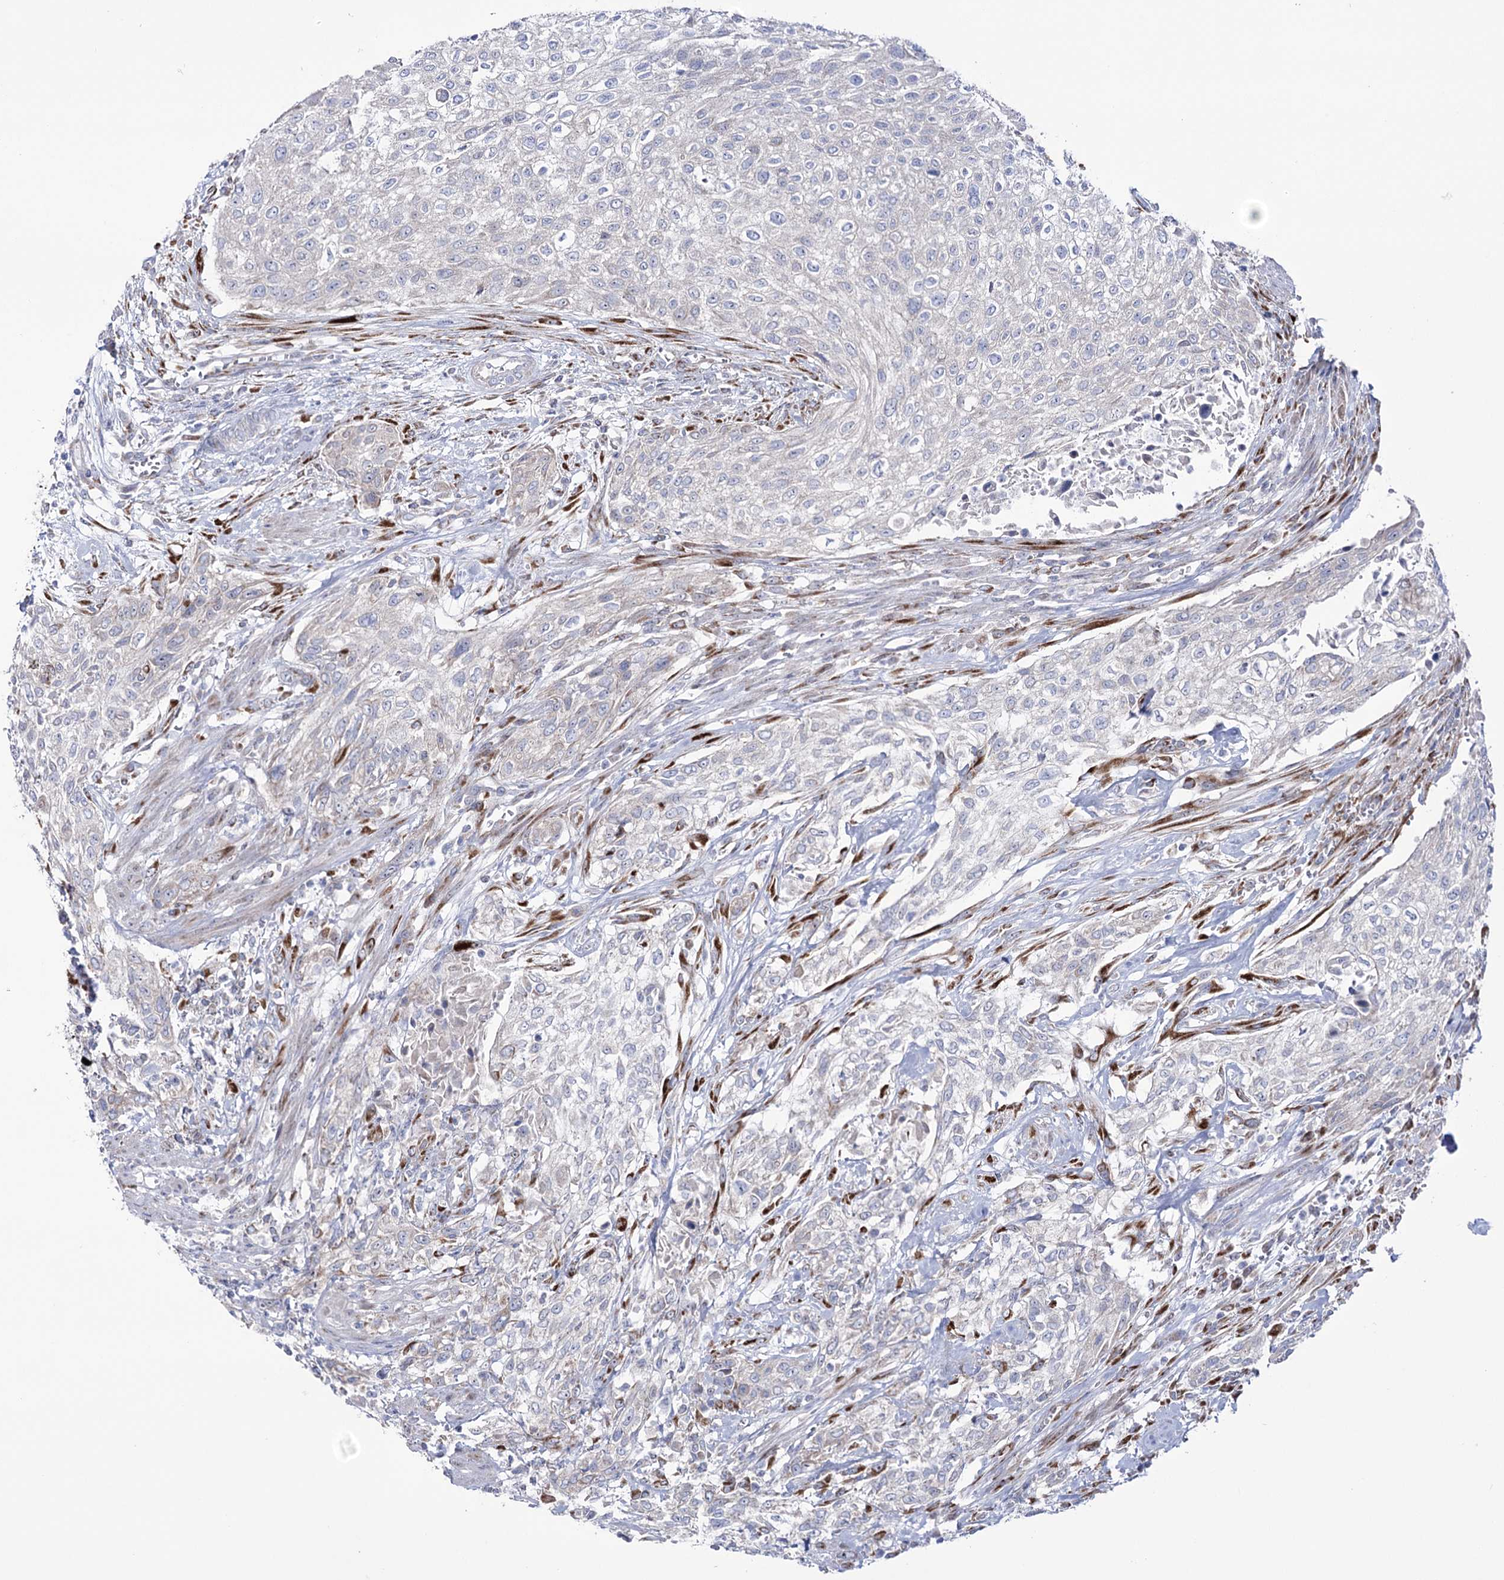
{"staining": {"intensity": "negative", "quantity": "none", "location": "none"}, "tissue": "urothelial cancer", "cell_type": "Tumor cells", "image_type": "cancer", "snomed": [{"axis": "morphology", "description": "Urothelial carcinoma, High grade"}, {"axis": "topography", "description": "Urinary bladder"}], "caption": "IHC micrograph of neoplastic tissue: human urothelial cancer stained with DAB shows no significant protein positivity in tumor cells. Brightfield microscopy of immunohistochemistry (IHC) stained with DAB (3,3'-diaminobenzidine) (brown) and hematoxylin (blue), captured at high magnification.", "gene": "METTL5", "patient": {"sex": "male", "age": 35}}